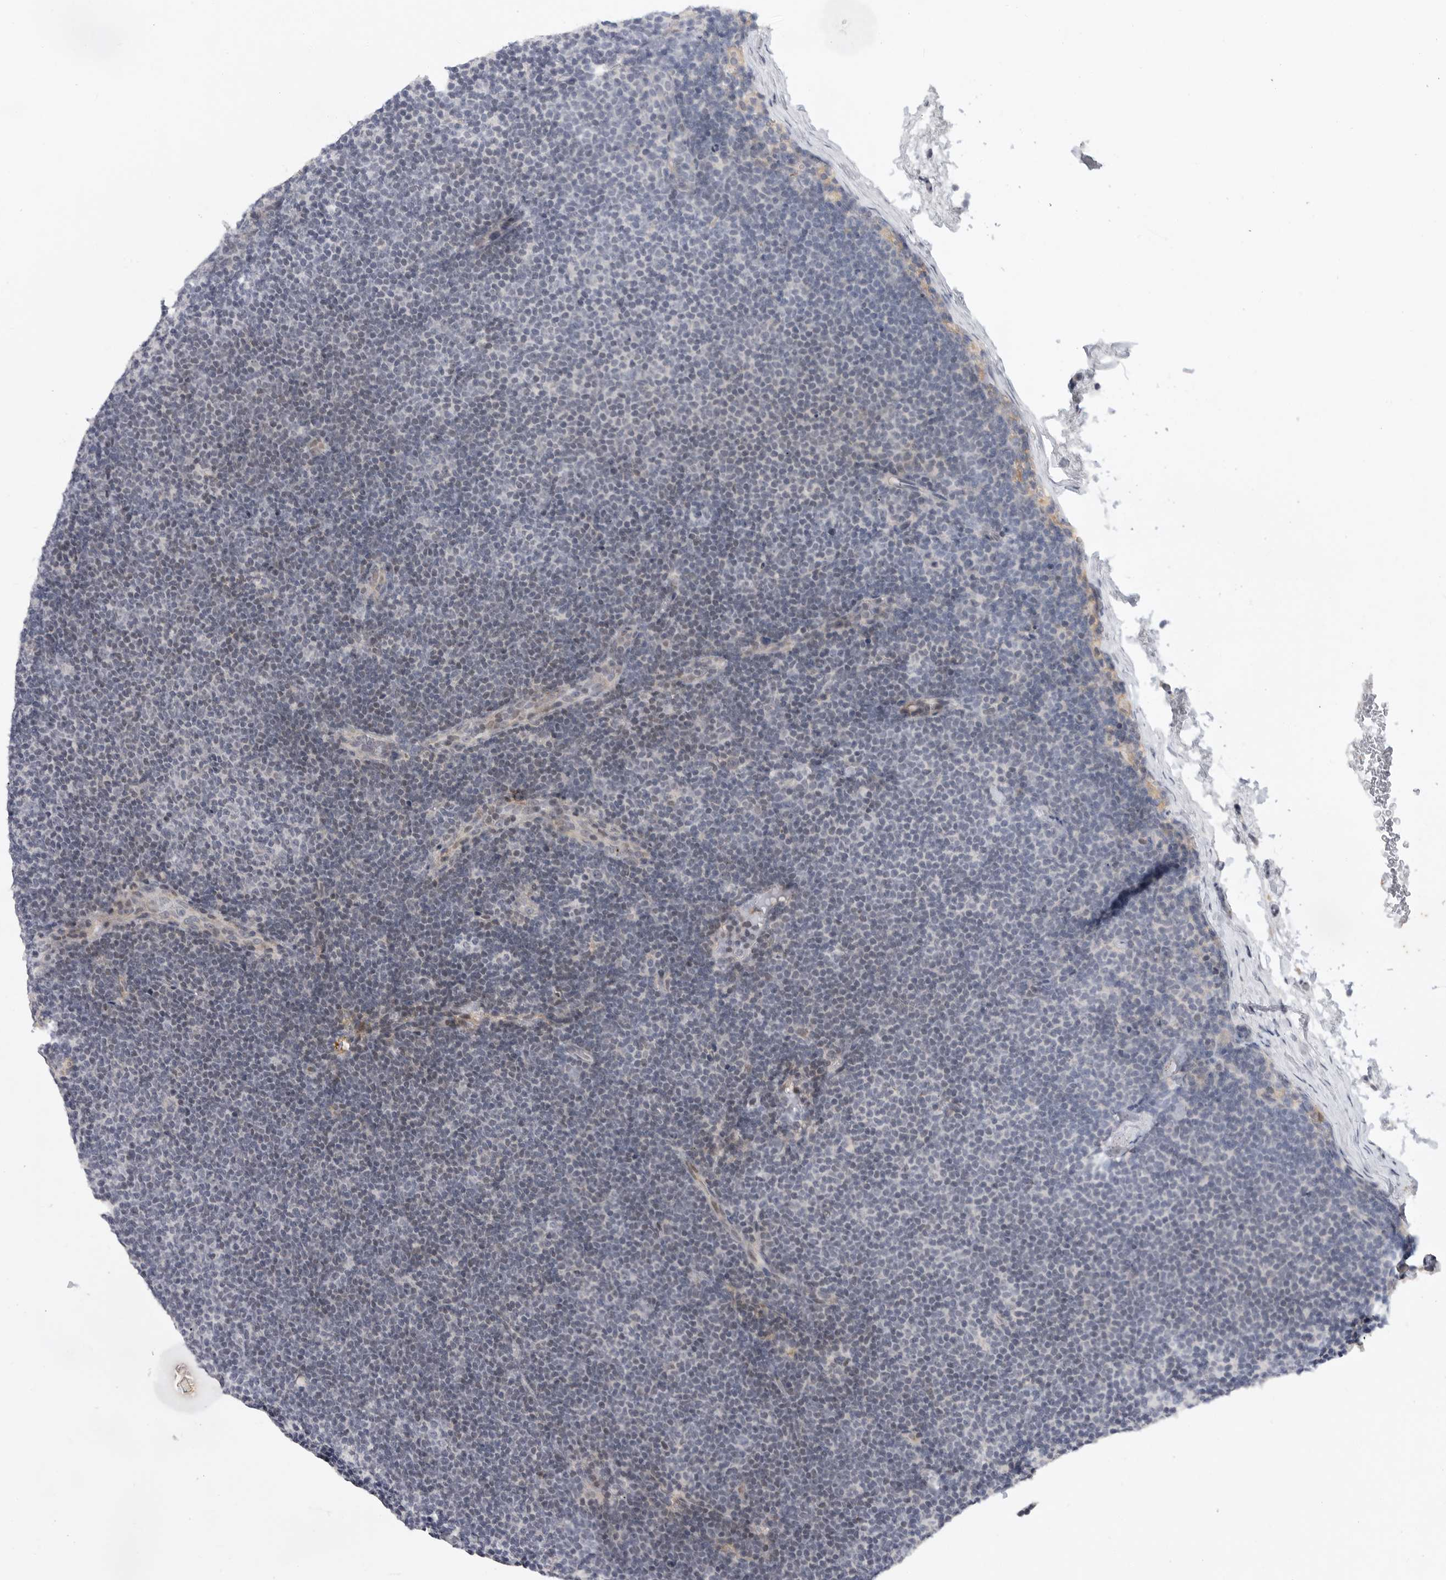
{"staining": {"intensity": "negative", "quantity": "none", "location": "none"}, "tissue": "lymphoma", "cell_type": "Tumor cells", "image_type": "cancer", "snomed": [{"axis": "morphology", "description": "Malignant lymphoma, non-Hodgkin's type, Low grade"}, {"axis": "topography", "description": "Lymph node"}], "caption": "Lymphoma stained for a protein using immunohistochemistry (IHC) demonstrates no expression tumor cells.", "gene": "FBXO43", "patient": {"sex": "female", "age": 53}}